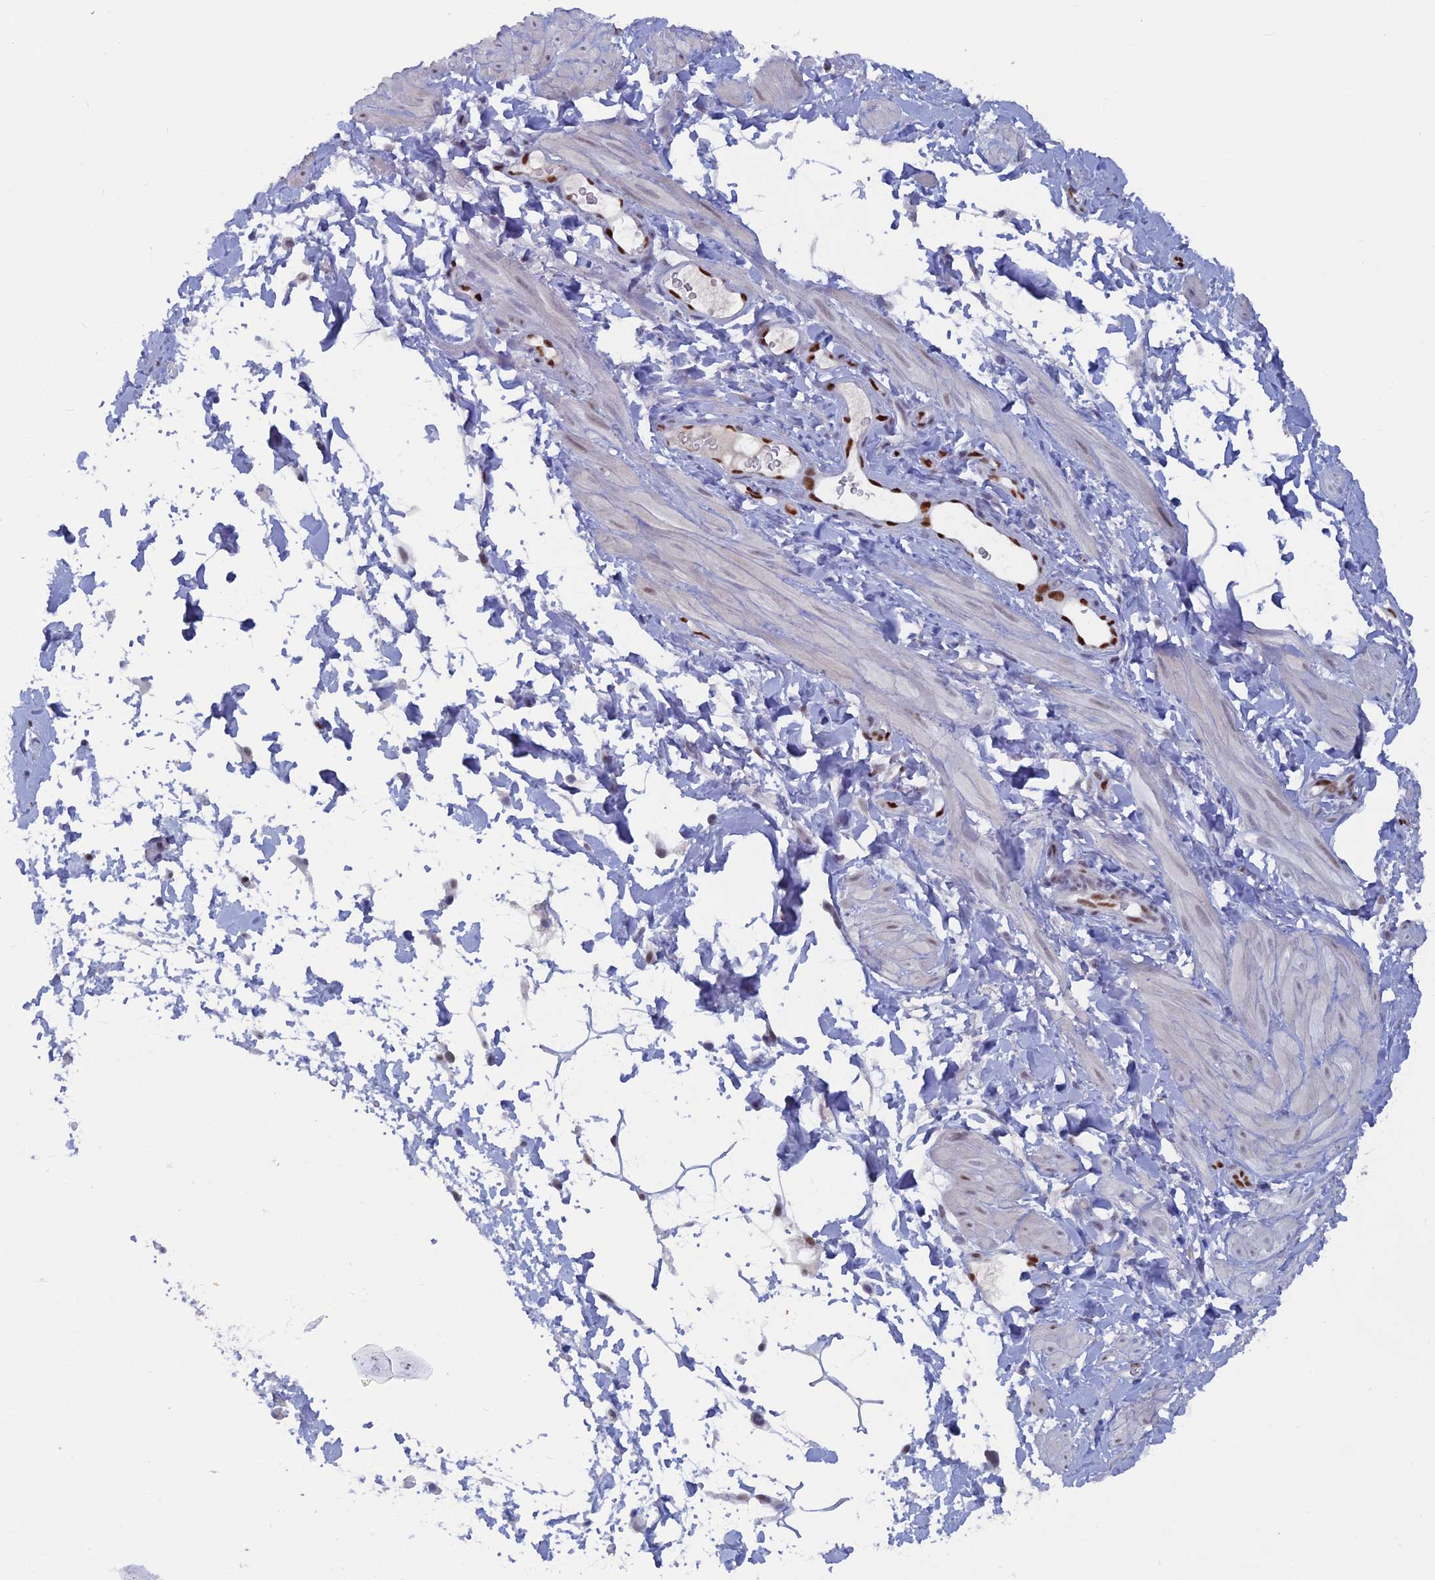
{"staining": {"intensity": "moderate", "quantity": "<25%", "location": "nuclear"}, "tissue": "adipose tissue", "cell_type": "Adipocytes", "image_type": "normal", "snomed": [{"axis": "morphology", "description": "Normal tissue, NOS"}, {"axis": "topography", "description": "Soft tissue"}, {"axis": "topography", "description": "Adipose tissue"}, {"axis": "topography", "description": "Vascular tissue"}, {"axis": "topography", "description": "Peripheral nerve tissue"}], "caption": "DAB (3,3'-diaminobenzidine) immunohistochemical staining of unremarkable human adipose tissue reveals moderate nuclear protein staining in approximately <25% of adipocytes.", "gene": "NOL4L", "patient": {"sex": "male", "age": 74}}